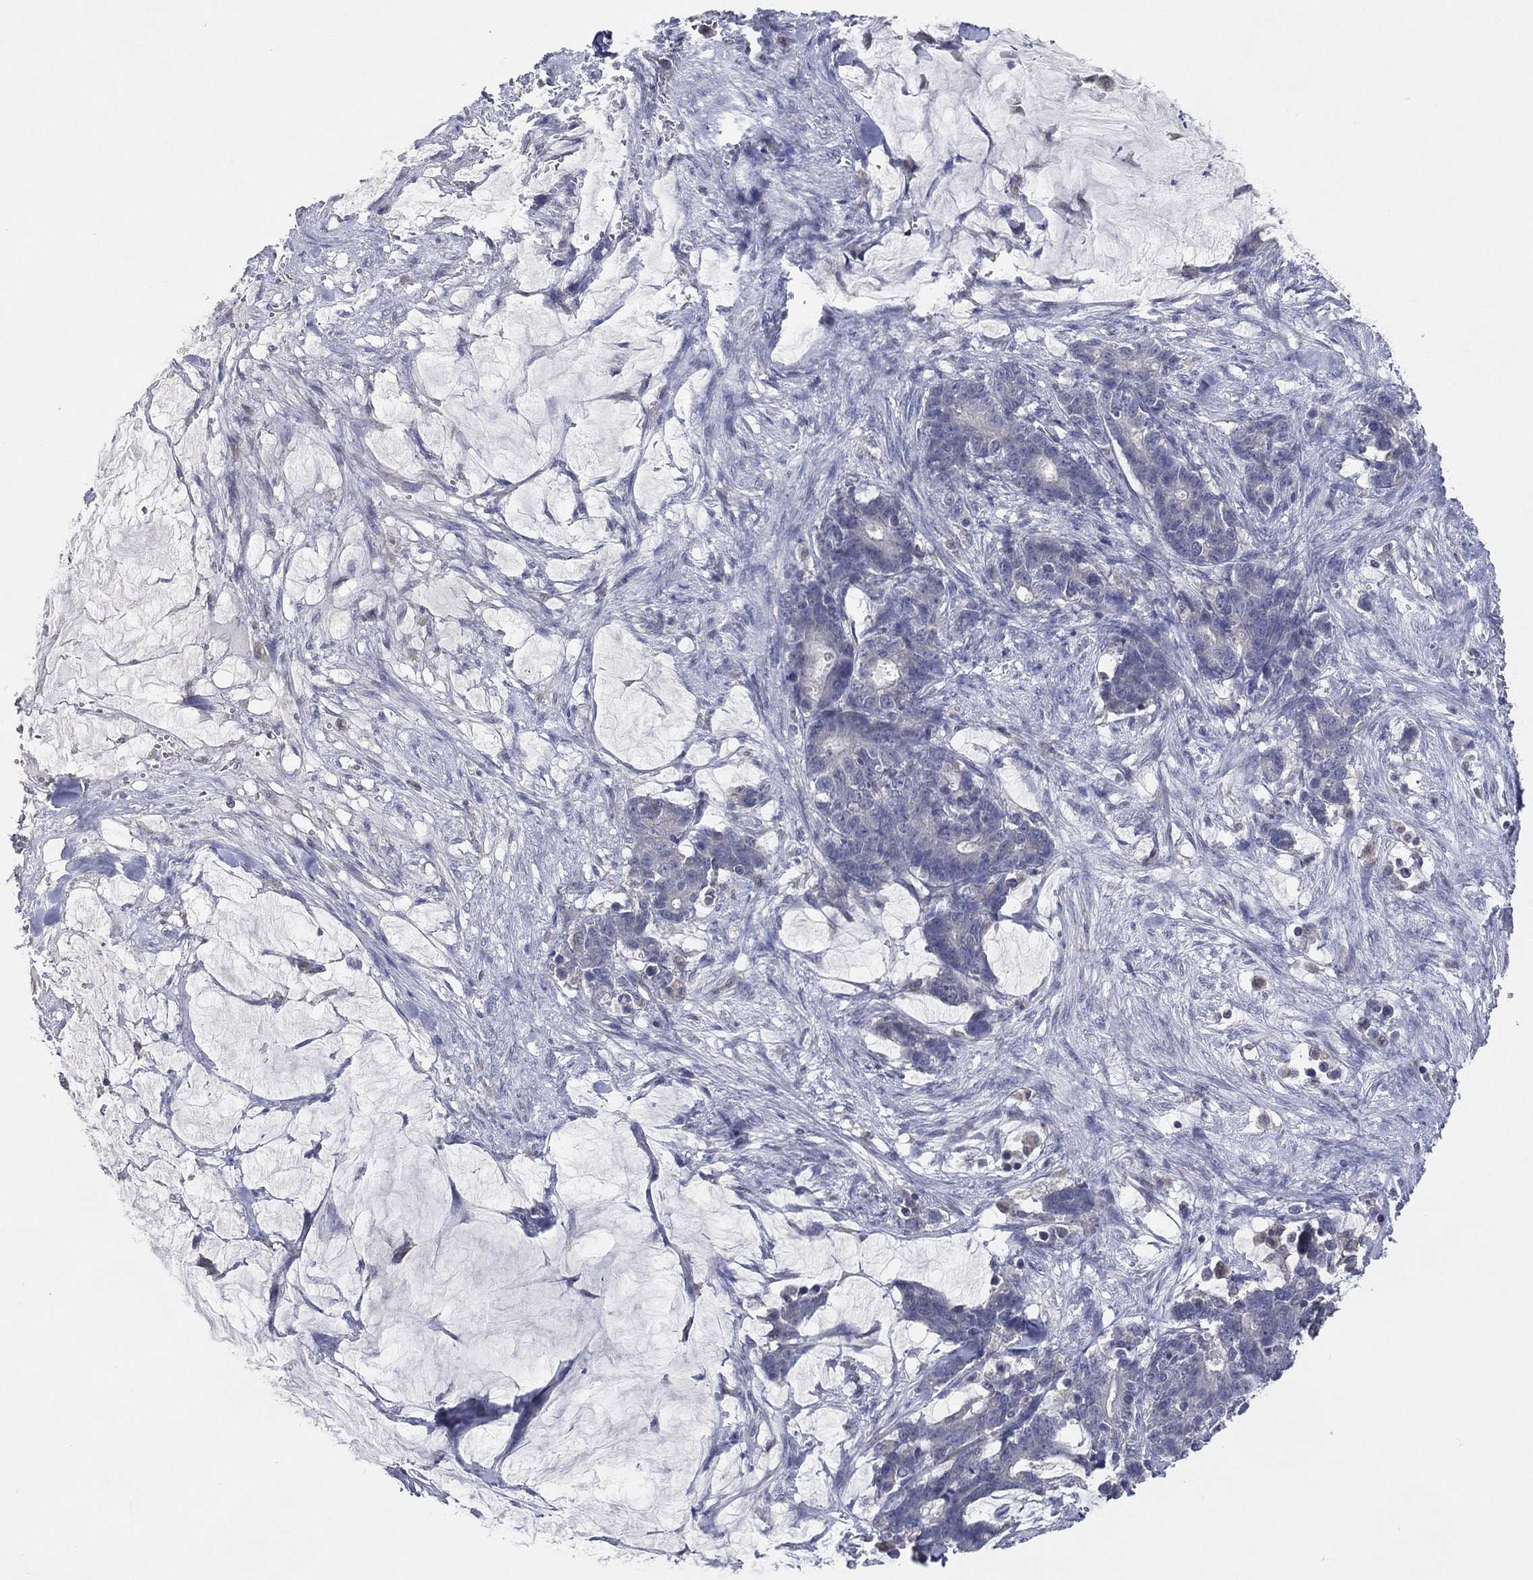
{"staining": {"intensity": "negative", "quantity": "none", "location": "none"}, "tissue": "stomach cancer", "cell_type": "Tumor cells", "image_type": "cancer", "snomed": [{"axis": "morphology", "description": "Normal tissue, NOS"}, {"axis": "morphology", "description": "Adenocarcinoma, NOS"}, {"axis": "topography", "description": "Stomach"}], "caption": "Immunohistochemistry (IHC) histopathology image of stomach adenocarcinoma stained for a protein (brown), which displays no positivity in tumor cells. (DAB (3,3'-diaminobenzidine) immunohistochemistry (IHC) with hematoxylin counter stain).", "gene": "DNAH7", "patient": {"sex": "female", "age": 64}}